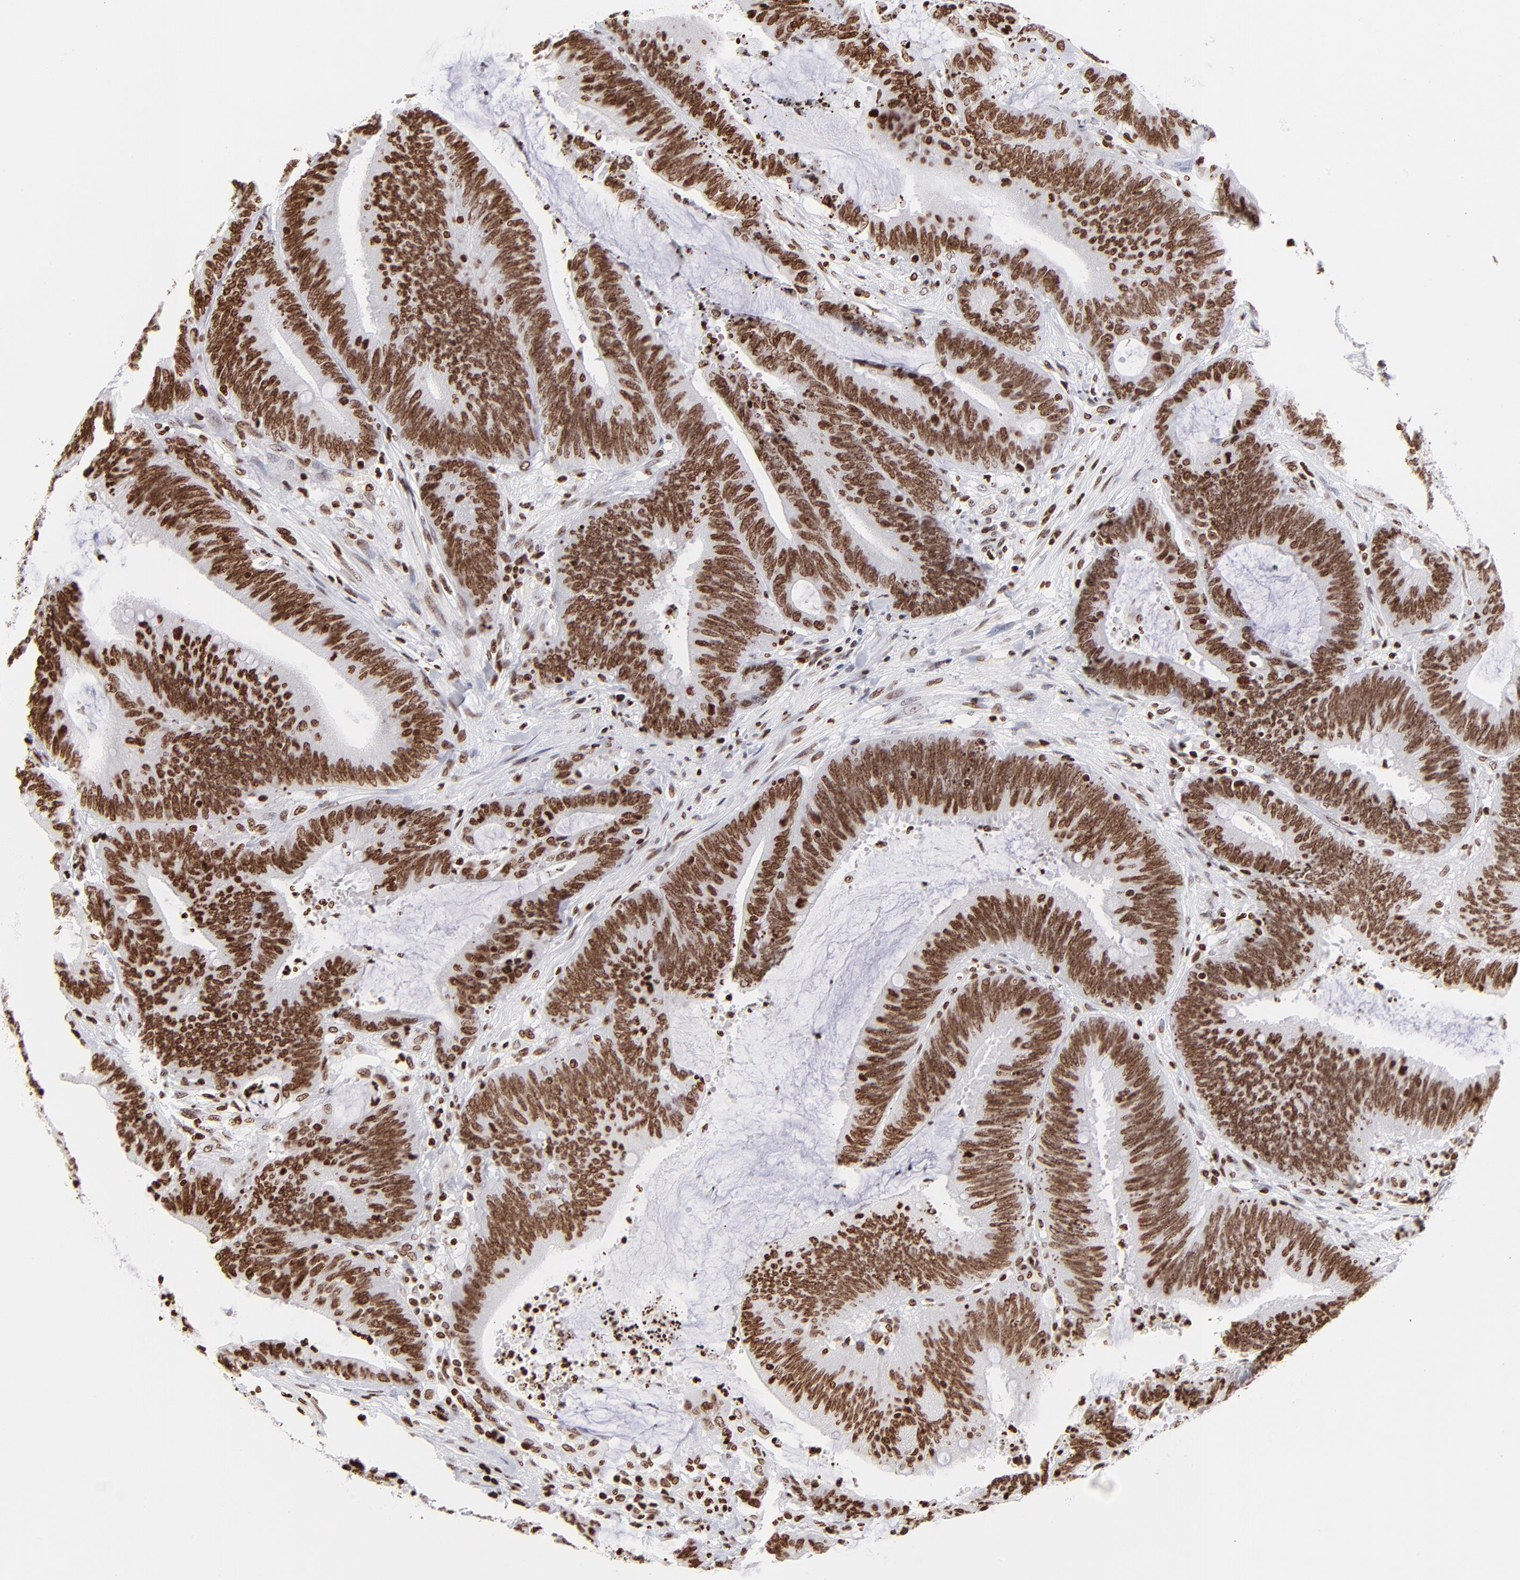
{"staining": {"intensity": "moderate", "quantity": ">75%", "location": "nuclear"}, "tissue": "colorectal cancer", "cell_type": "Tumor cells", "image_type": "cancer", "snomed": [{"axis": "morphology", "description": "Adenocarcinoma, NOS"}, {"axis": "topography", "description": "Rectum"}], "caption": "Immunohistochemical staining of human adenocarcinoma (colorectal) exhibits medium levels of moderate nuclear protein expression in approximately >75% of tumor cells.", "gene": "RTL4", "patient": {"sex": "female", "age": 66}}